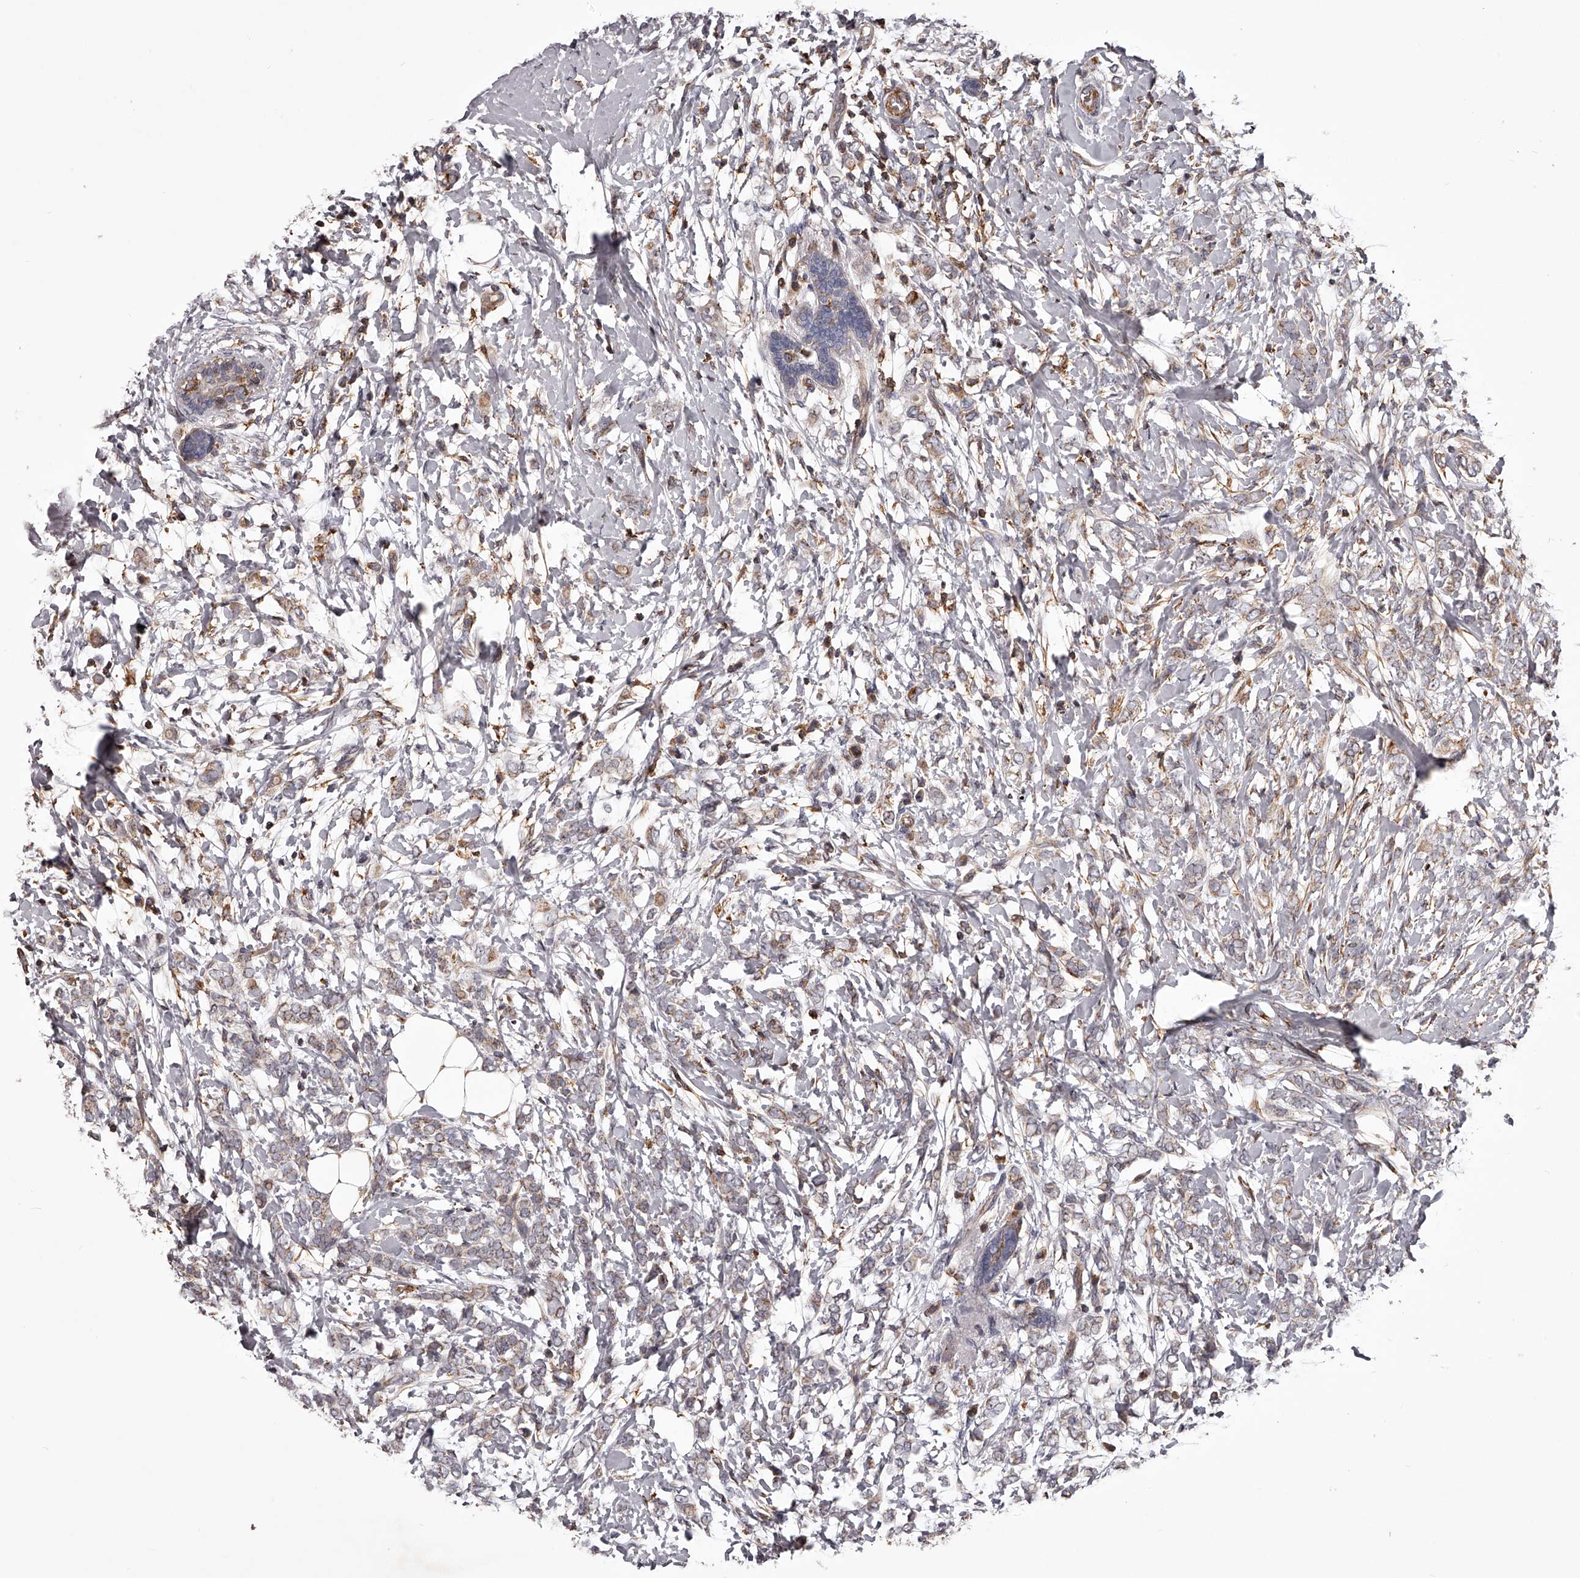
{"staining": {"intensity": "moderate", "quantity": ">75%", "location": "cytoplasmic/membranous"}, "tissue": "breast cancer", "cell_type": "Tumor cells", "image_type": "cancer", "snomed": [{"axis": "morphology", "description": "Normal tissue, NOS"}, {"axis": "morphology", "description": "Lobular carcinoma"}, {"axis": "topography", "description": "Breast"}], "caption": "A high-resolution photomicrograph shows immunohistochemistry (IHC) staining of breast cancer (lobular carcinoma), which shows moderate cytoplasmic/membranous positivity in about >75% of tumor cells.", "gene": "RRP36", "patient": {"sex": "female", "age": 47}}